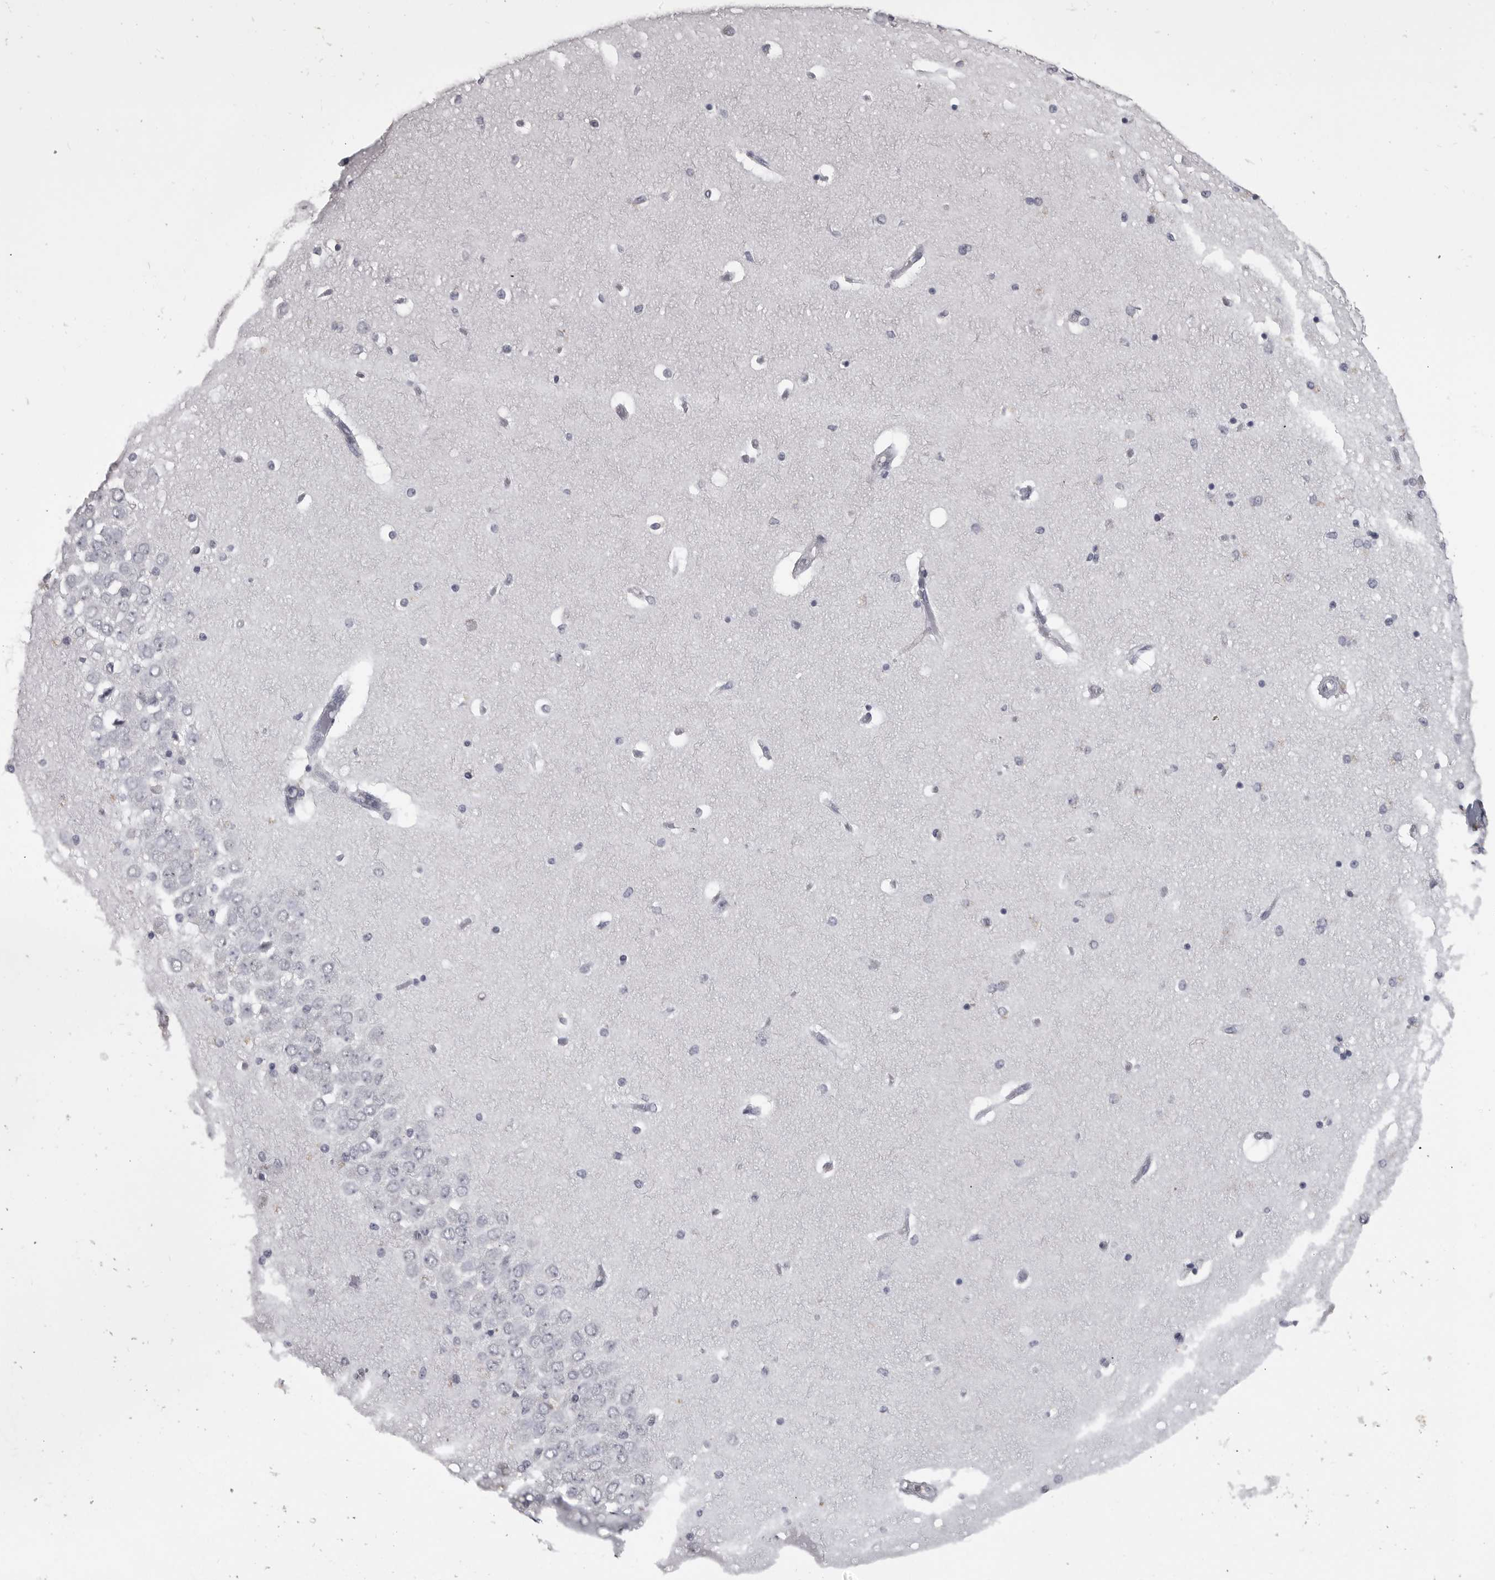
{"staining": {"intensity": "negative", "quantity": "none", "location": "none"}, "tissue": "hippocampus", "cell_type": "Glial cells", "image_type": "normal", "snomed": [{"axis": "morphology", "description": "Normal tissue, NOS"}, {"axis": "topography", "description": "Hippocampus"}], "caption": "The histopathology image exhibits no staining of glial cells in normal hippocampus. (Brightfield microscopy of DAB (3,3'-diaminobenzidine) immunohistochemistry at high magnification).", "gene": "ITGAL", "patient": {"sex": "female", "age": 54}}